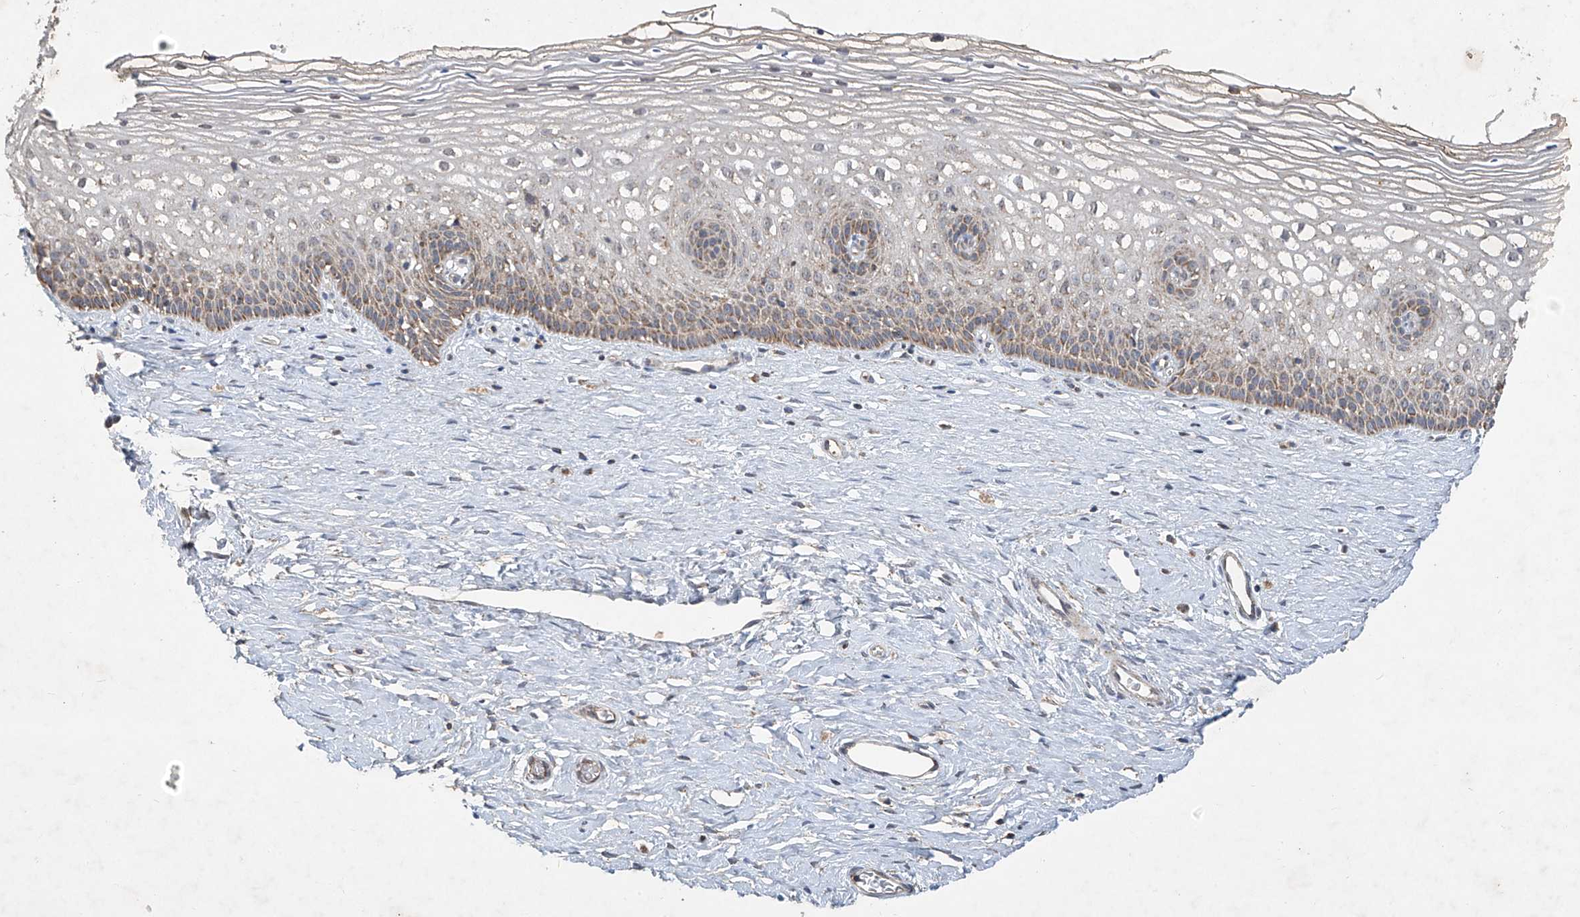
{"staining": {"intensity": "moderate", "quantity": "25%-75%", "location": "cytoplasmic/membranous"}, "tissue": "cervix", "cell_type": "Glandular cells", "image_type": "normal", "snomed": [{"axis": "morphology", "description": "Normal tissue, NOS"}, {"axis": "topography", "description": "Cervix"}], "caption": "High-power microscopy captured an IHC image of unremarkable cervix, revealing moderate cytoplasmic/membranous positivity in about 25%-75% of glandular cells.", "gene": "UQCC1", "patient": {"sex": "female", "age": 33}}